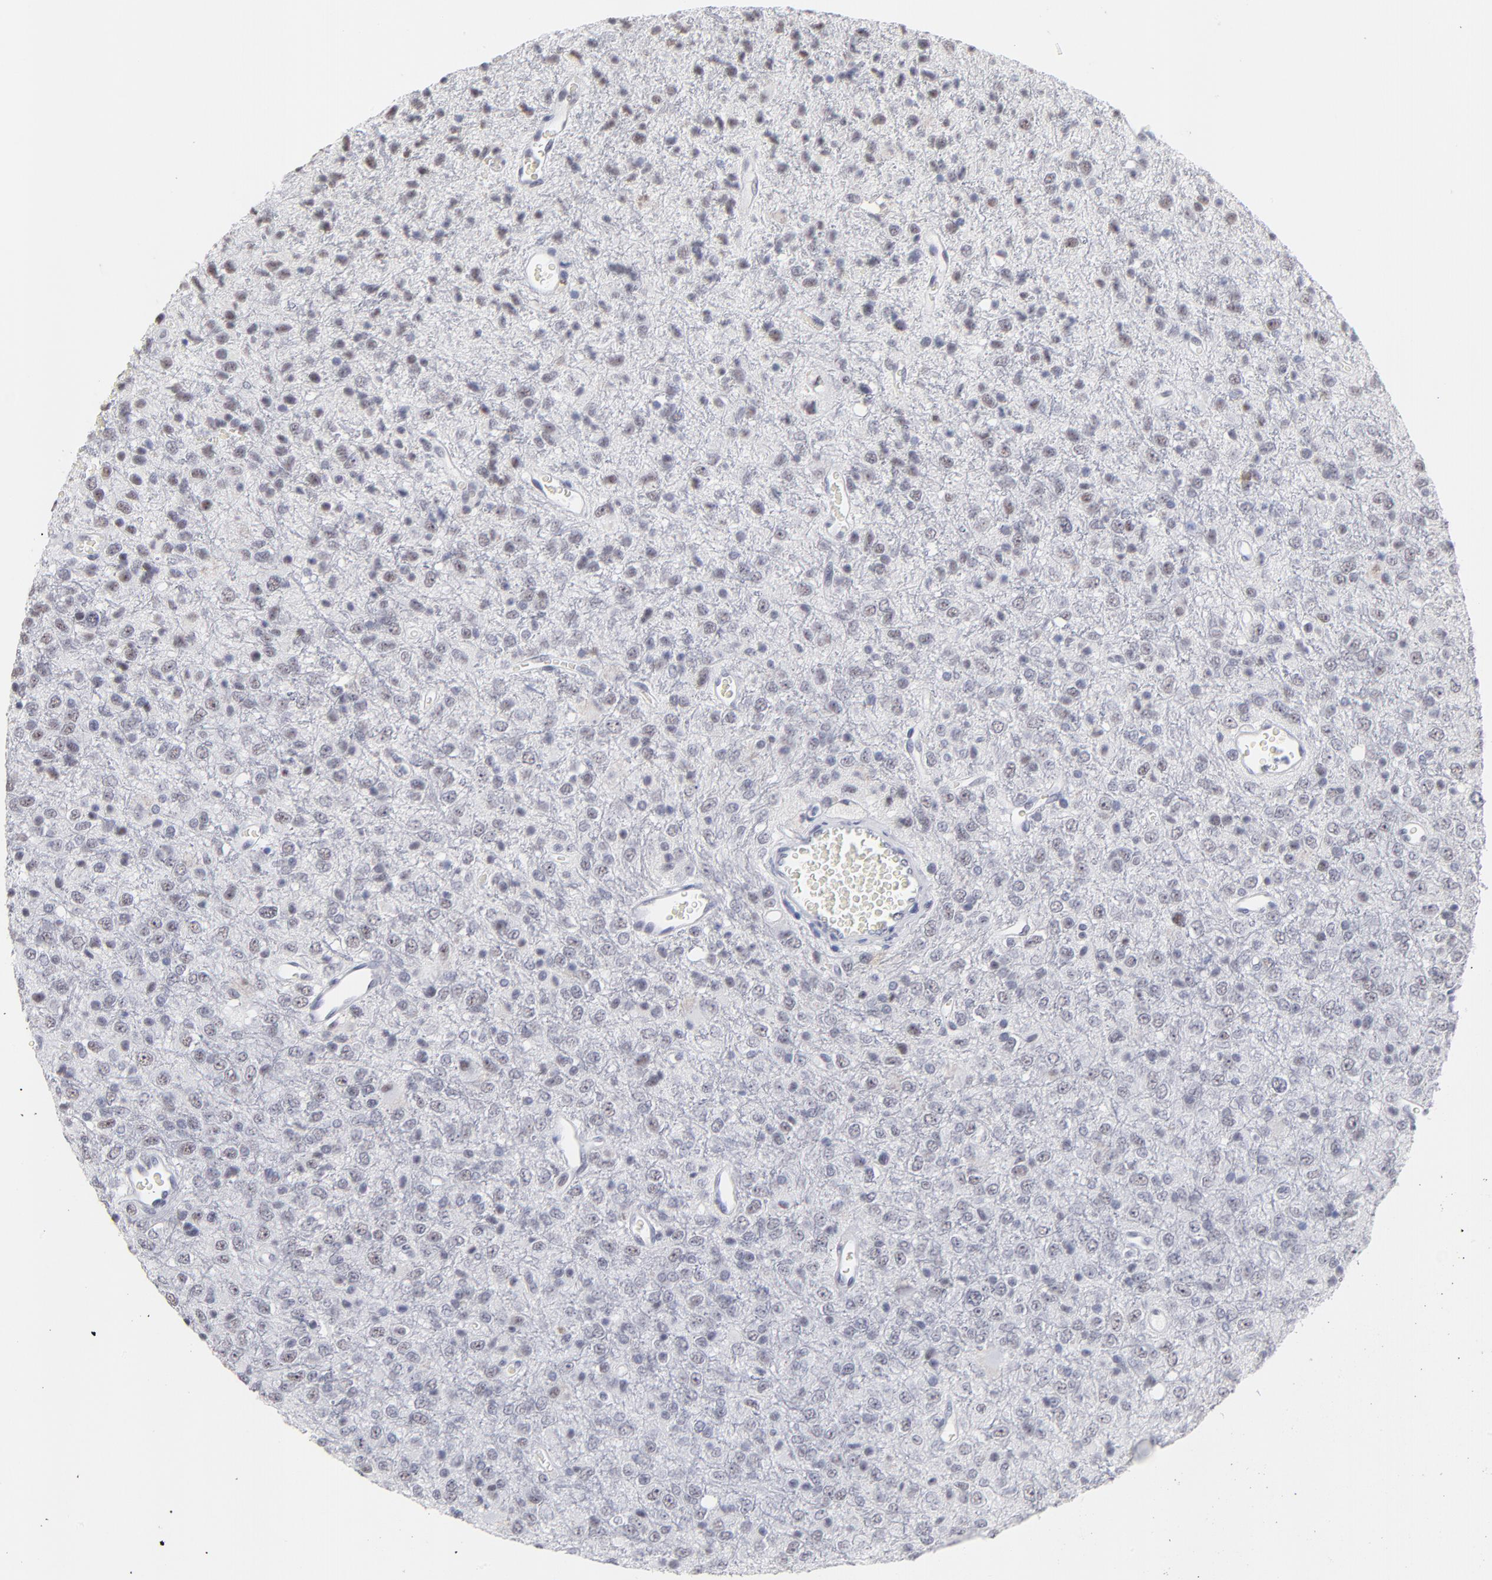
{"staining": {"intensity": "weak", "quantity": "<25%", "location": "nuclear"}, "tissue": "glioma", "cell_type": "Tumor cells", "image_type": "cancer", "snomed": [{"axis": "morphology", "description": "Glioma, malignant, High grade"}, {"axis": "topography", "description": "pancreas cauda"}], "caption": "This is a histopathology image of immunohistochemistry (IHC) staining of malignant glioma (high-grade), which shows no positivity in tumor cells.", "gene": "SNRPB", "patient": {"sex": "male", "age": 60}}